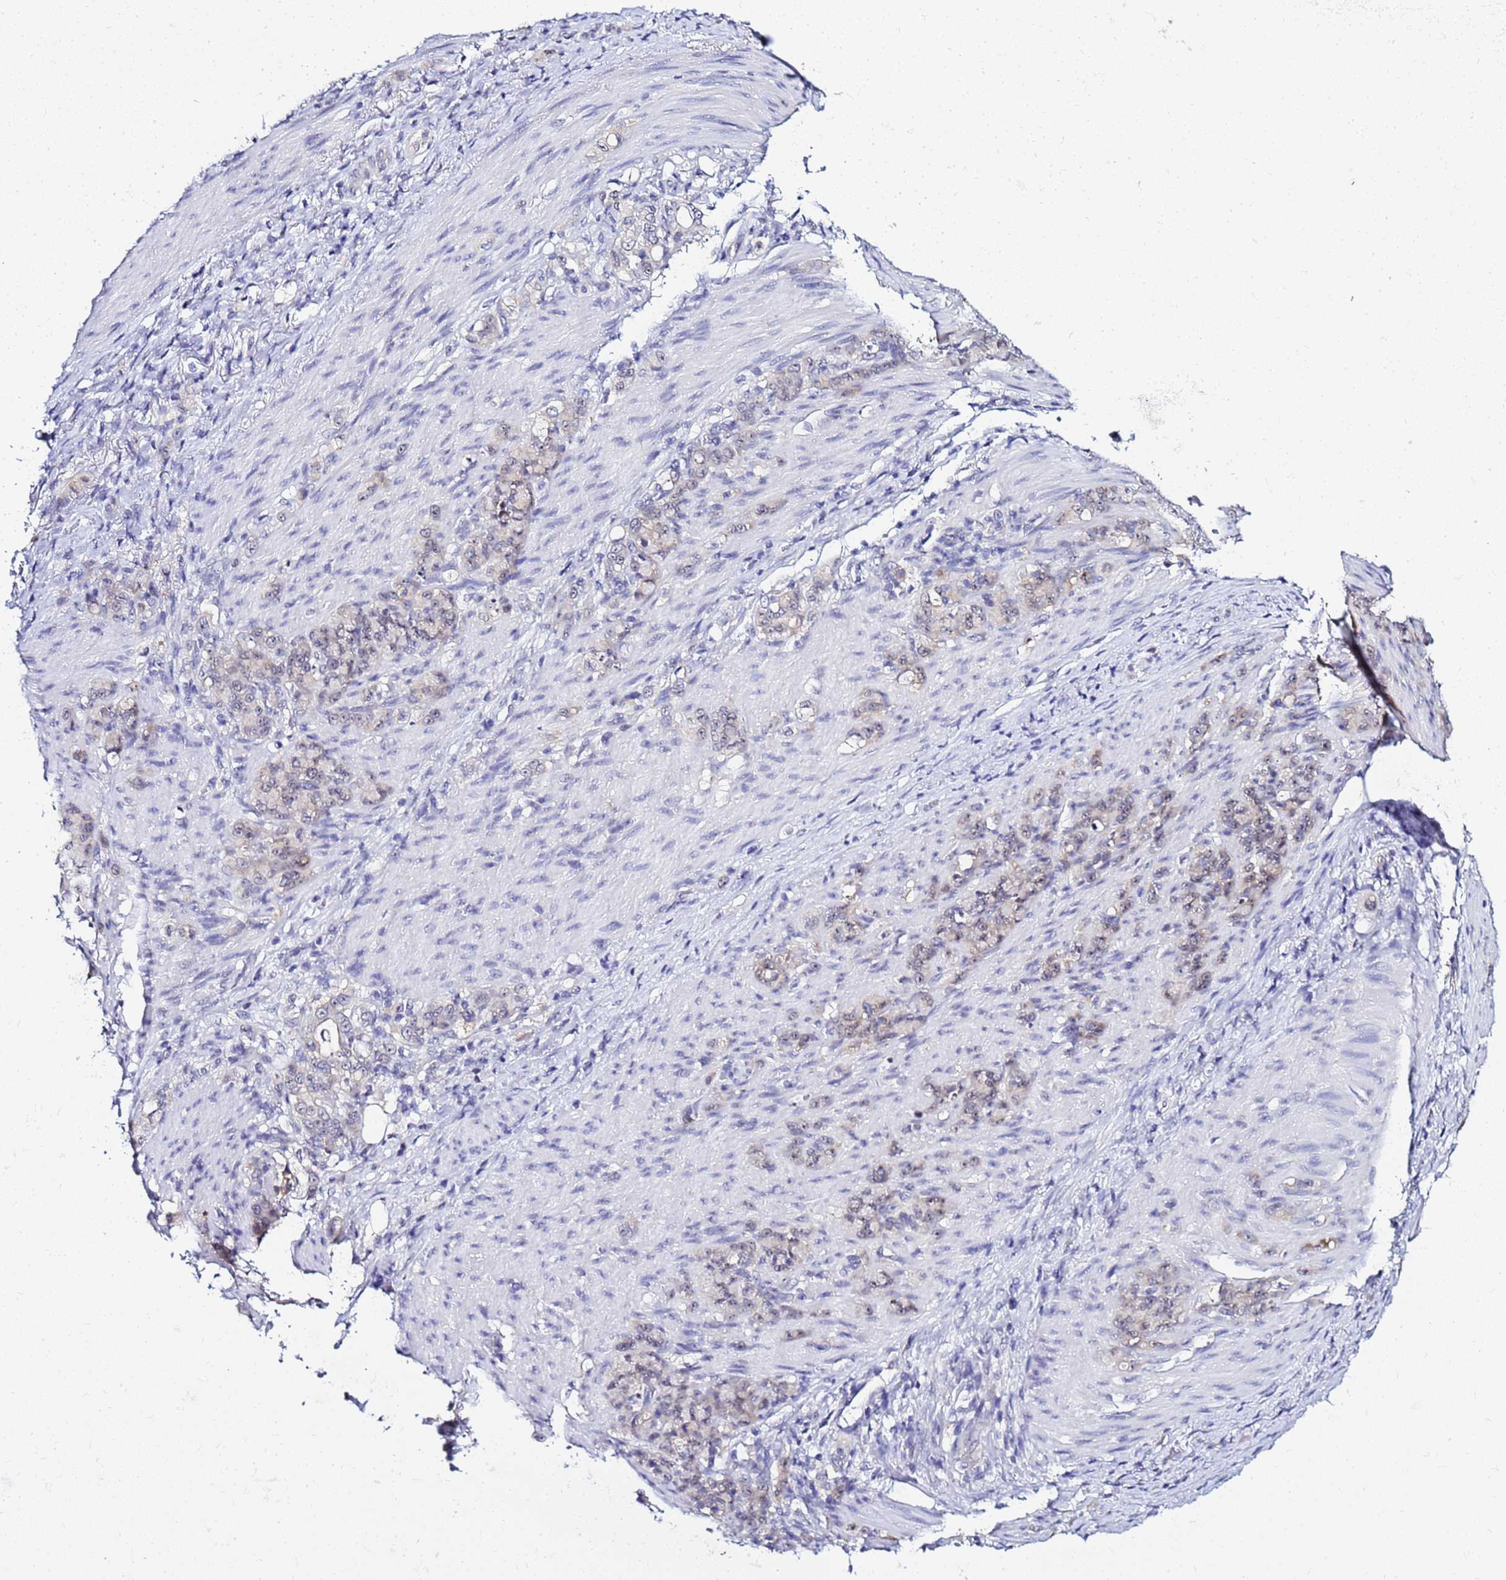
{"staining": {"intensity": "weak", "quantity": "25%-75%", "location": "nuclear"}, "tissue": "stomach cancer", "cell_type": "Tumor cells", "image_type": "cancer", "snomed": [{"axis": "morphology", "description": "Adenocarcinoma, NOS"}, {"axis": "topography", "description": "Stomach"}], "caption": "Protein expression analysis of human adenocarcinoma (stomach) reveals weak nuclear expression in approximately 25%-75% of tumor cells. (DAB (3,3'-diaminobenzidine) IHC with brightfield microscopy, high magnification).", "gene": "ACTL6B", "patient": {"sex": "female", "age": 79}}